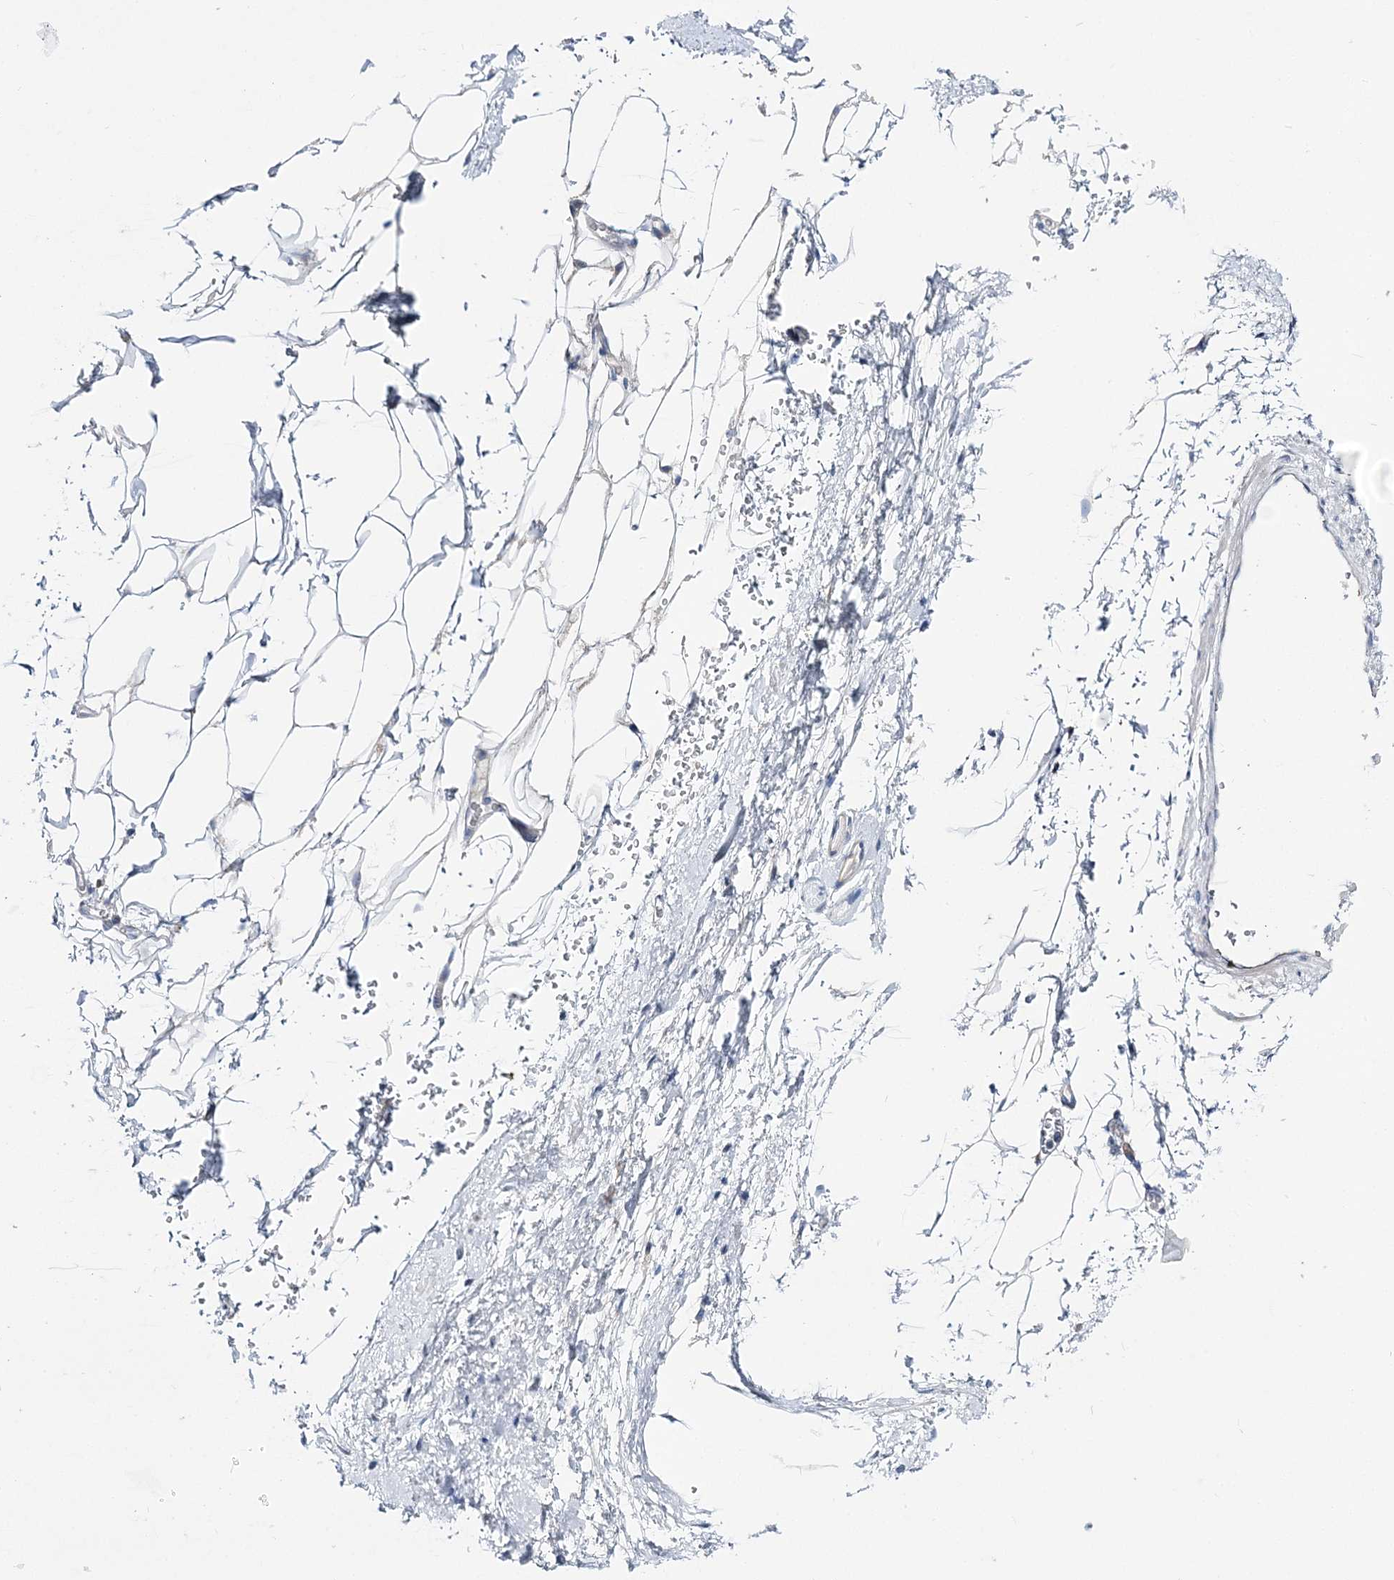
{"staining": {"intensity": "negative", "quantity": "none", "location": "none"}, "tissue": "adipose tissue", "cell_type": "Adipocytes", "image_type": "normal", "snomed": [{"axis": "morphology", "description": "Normal tissue, NOS"}, {"axis": "morphology", "description": "Adenocarcinoma, Low grade"}, {"axis": "topography", "description": "Prostate"}, {"axis": "topography", "description": "Peripheral nerve tissue"}], "caption": "Human adipose tissue stained for a protein using immunohistochemistry reveals no staining in adipocytes.", "gene": "ANO1", "patient": {"sex": "male", "age": 63}}